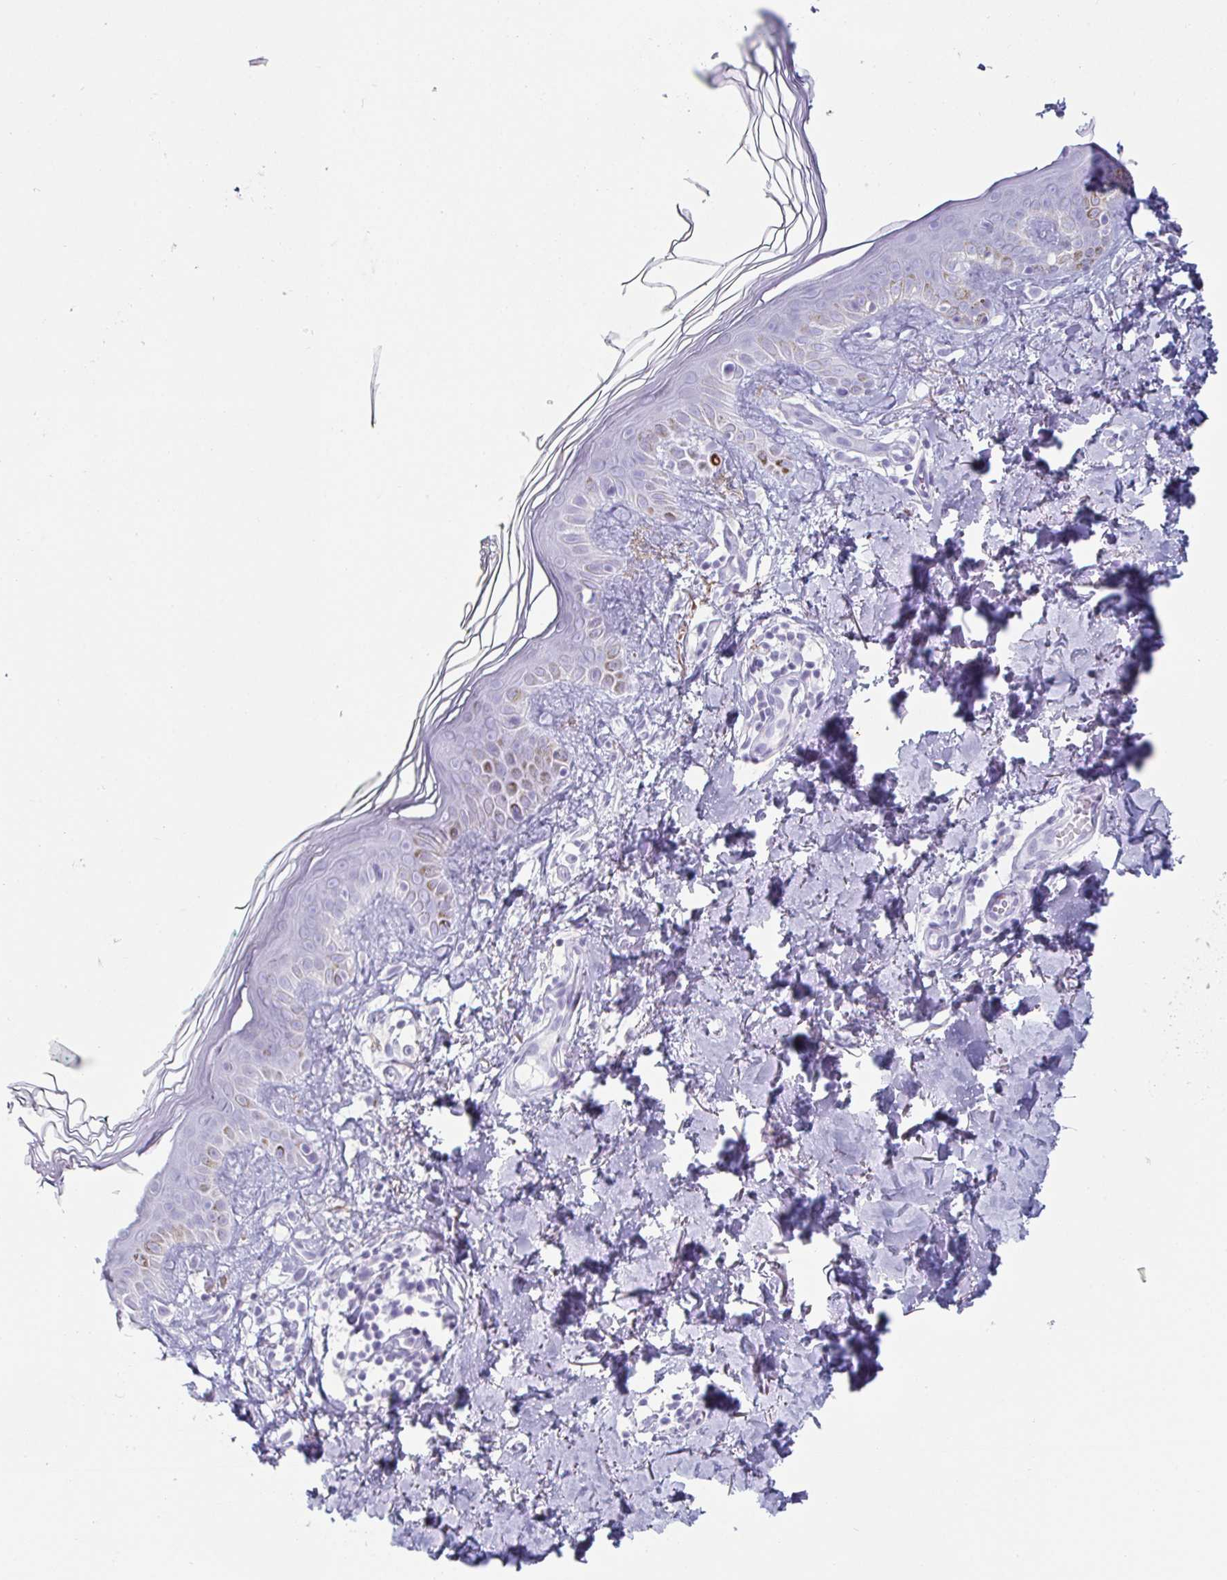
{"staining": {"intensity": "negative", "quantity": "none", "location": "none"}, "tissue": "skin", "cell_type": "Fibroblasts", "image_type": "normal", "snomed": [{"axis": "morphology", "description": "Normal tissue, NOS"}, {"axis": "topography", "description": "Skin"}, {"axis": "topography", "description": "Peripheral nerve tissue"}], "caption": "There is no significant staining in fibroblasts of skin. (DAB immunohistochemistry visualized using brightfield microscopy, high magnification).", "gene": "CREG2", "patient": {"sex": "female", "age": 45}}